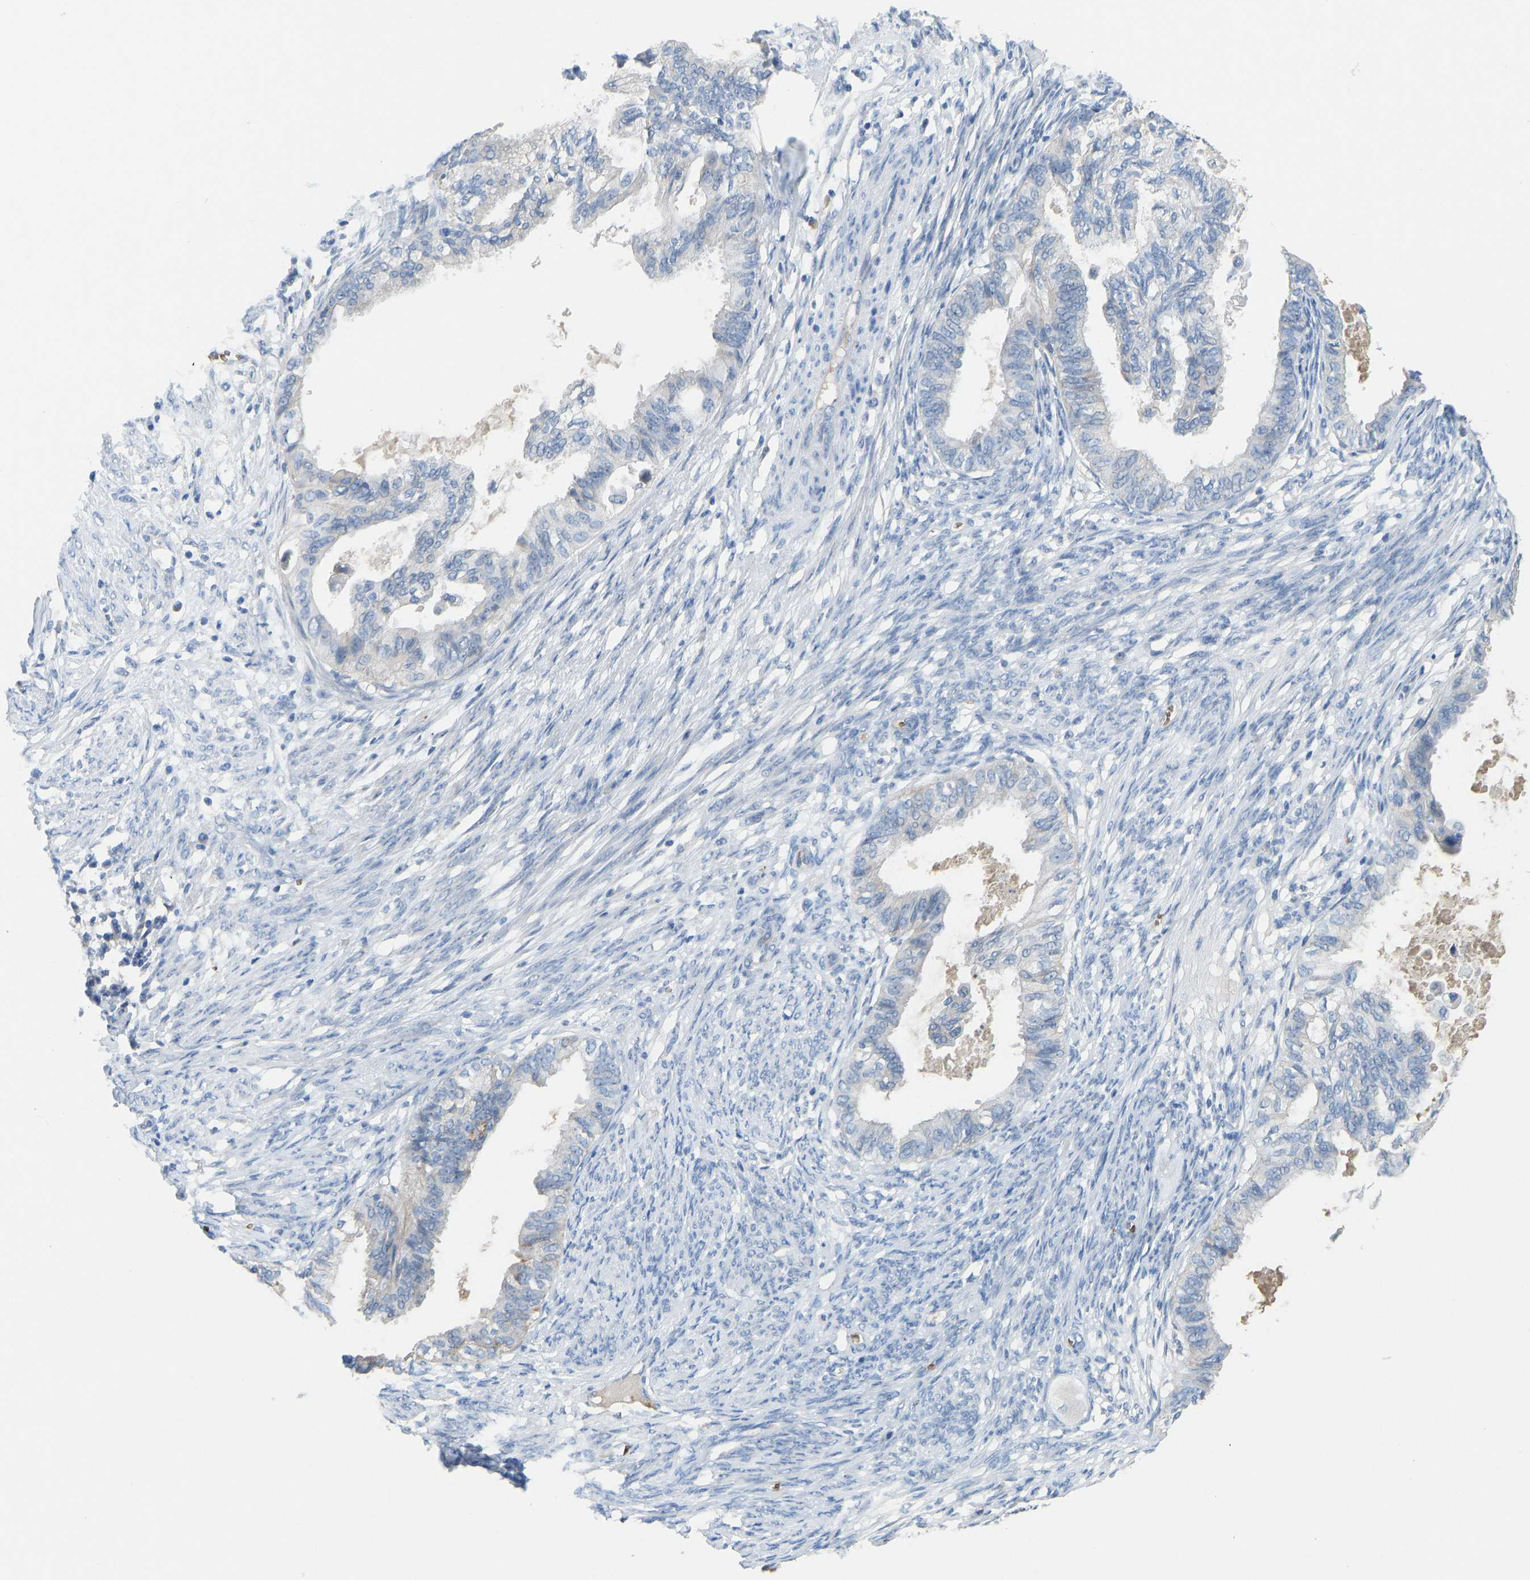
{"staining": {"intensity": "negative", "quantity": "none", "location": "none"}, "tissue": "cervical cancer", "cell_type": "Tumor cells", "image_type": "cancer", "snomed": [{"axis": "morphology", "description": "Normal tissue, NOS"}, {"axis": "morphology", "description": "Adenocarcinoma, NOS"}, {"axis": "topography", "description": "Cervix"}, {"axis": "topography", "description": "Endometrium"}], "caption": "This is an IHC micrograph of cervical cancer. There is no staining in tumor cells.", "gene": "PIGS", "patient": {"sex": "female", "age": 86}}